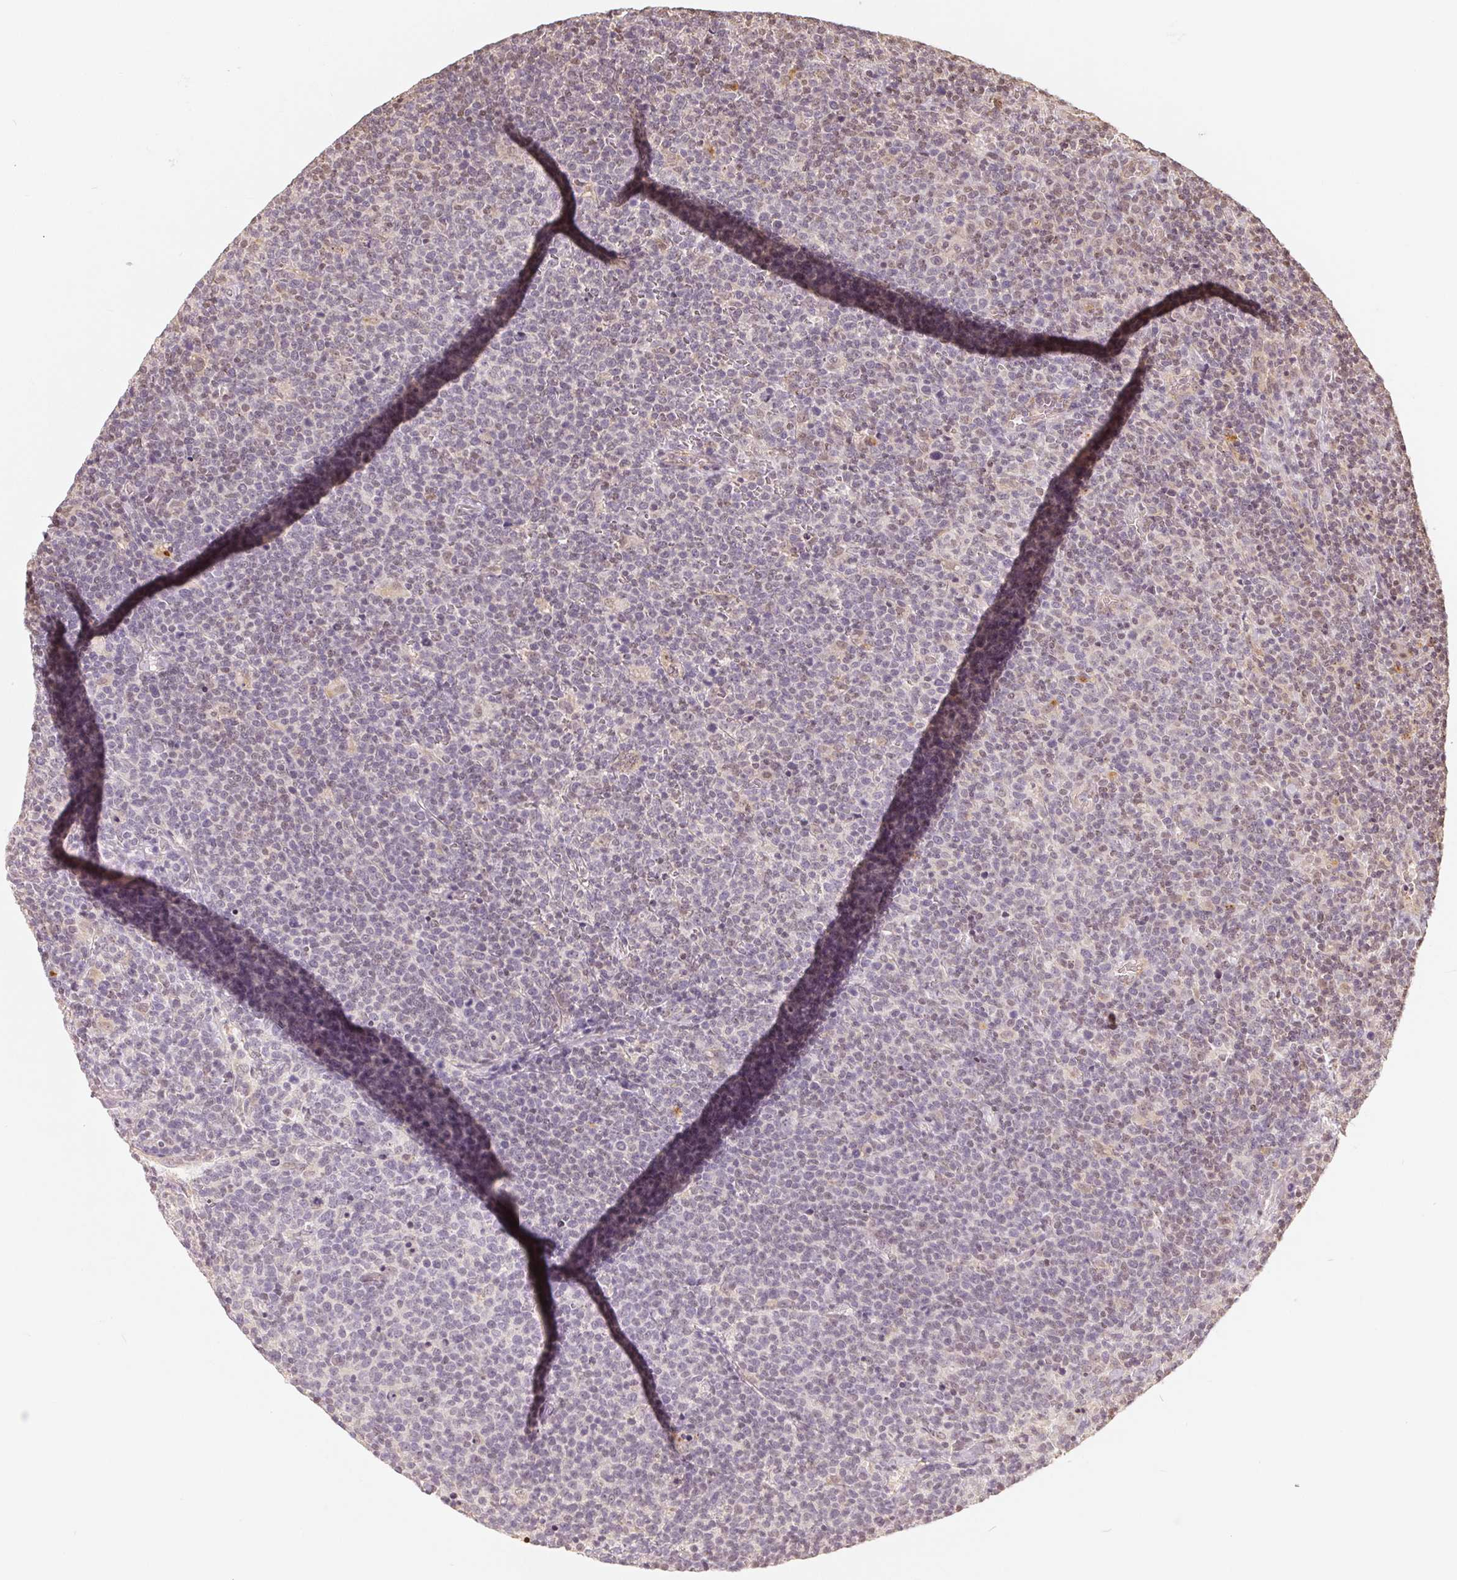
{"staining": {"intensity": "weak", "quantity": "<25%", "location": "nuclear"}, "tissue": "lymphoma", "cell_type": "Tumor cells", "image_type": "cancer", "snomed": [{"axis": "morphology", "description": "Malignant lymphoma, non-Hodgkin's type, High grade"}, {"axis": "topography", "description": "Lymph node"}], "caption": "Human malignant lymphoma, non-Hodgkin's type (high-grade) stained for a protein using immunohistochemistry shows no expression in tumor cells.", "gene": "GUSB", "patient": {"sex": "male", "age": 61}}